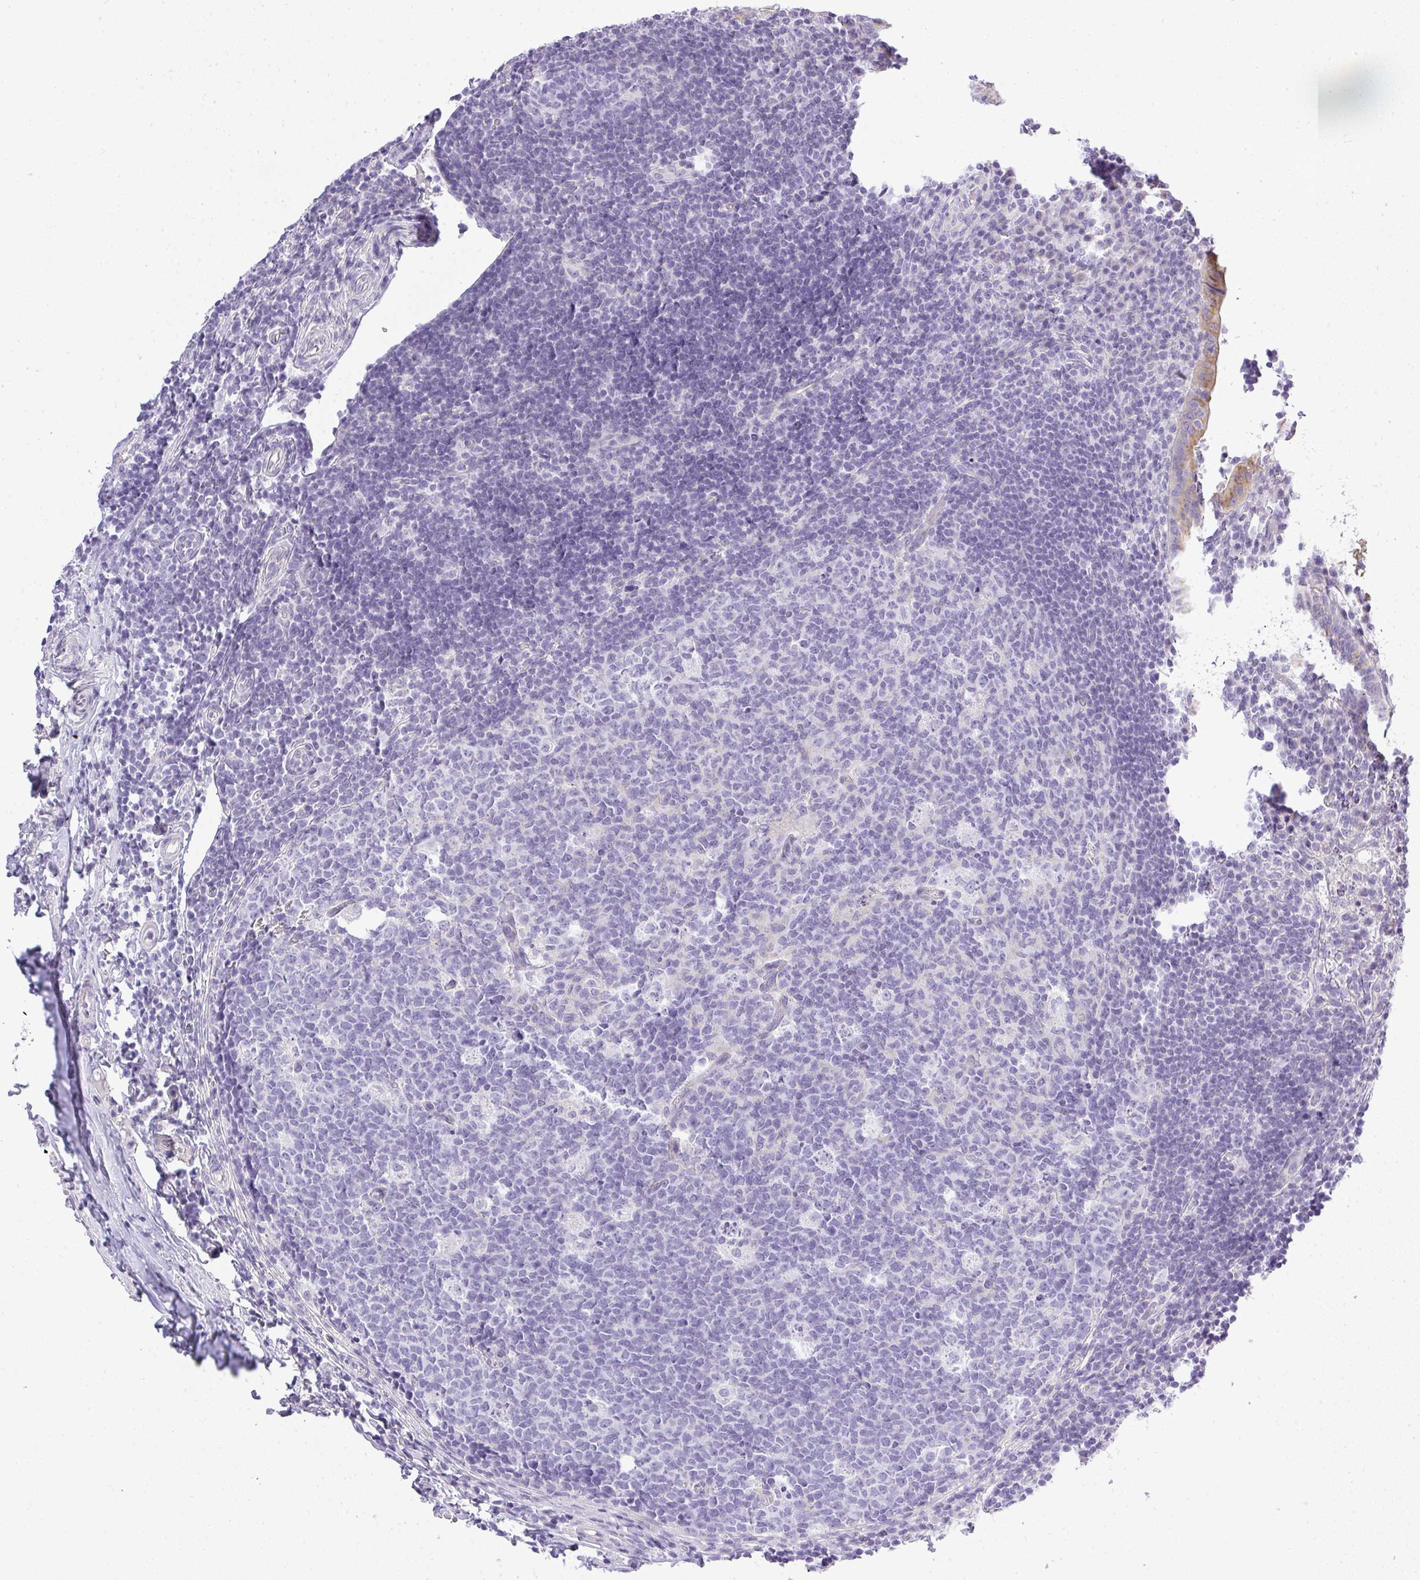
{"staining": {"intensity": "moderate", "quantity": "<25%", "location": "cytoplasmic/membranous"}, "tissue": "appendix", "cell_type": "Glandular cells", "image_type": "normal", "snomed": [{"axis": "morphology", "description": "Normal tissue, NOS"}, {"axis": "topography", "description": "Appendix"}], "caption": "Benign appendix exhibits moderate cytoplasmic/membranous positivity in approximately <25% of glandular cells.", "gene": "PLPPR3", "patient": {"sex": "male", "age": 18}}